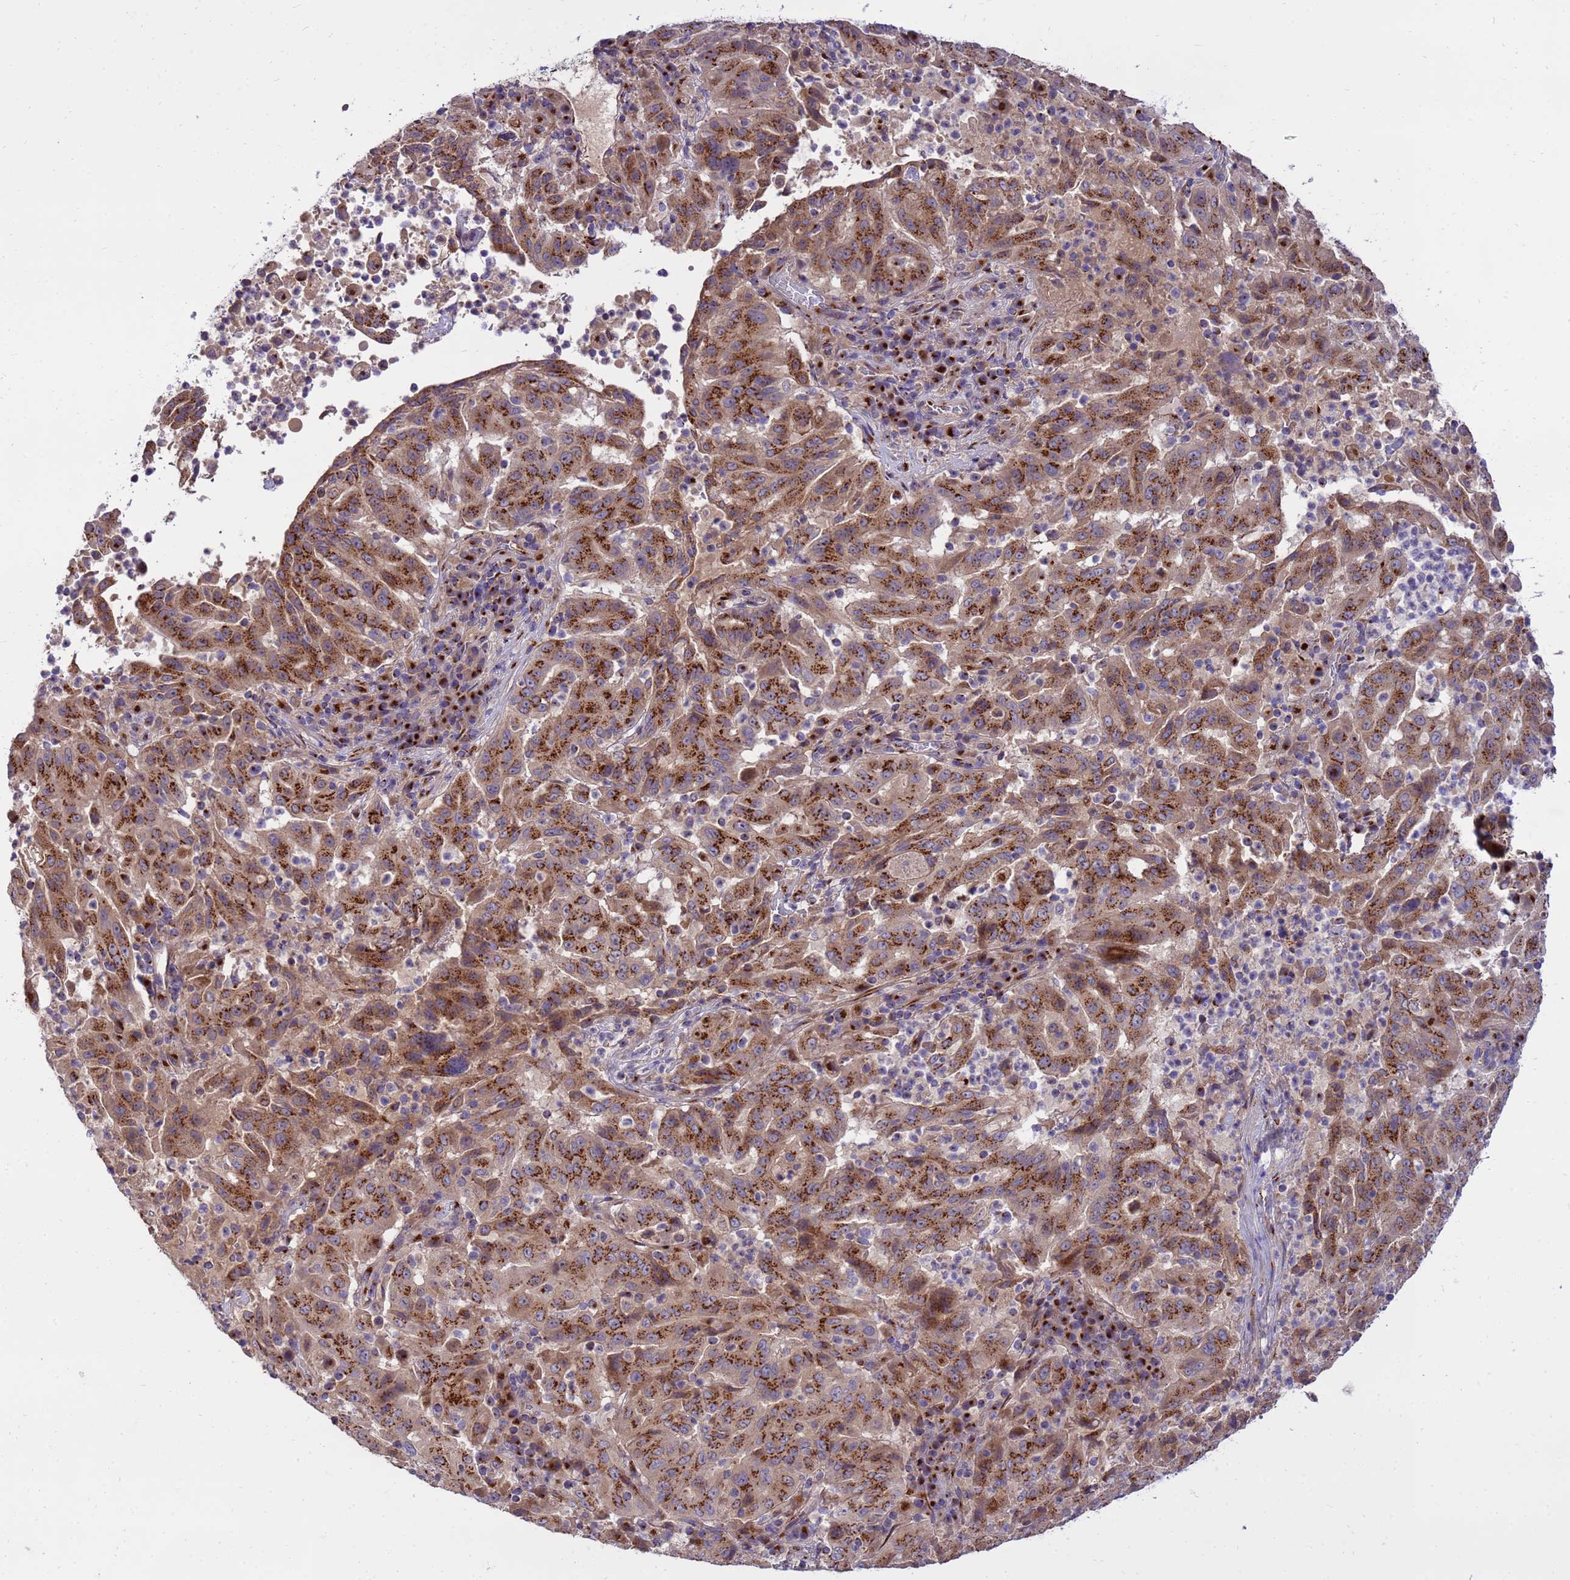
{"staining": {"intensity": "strong", "quantity": ">75%", "location": "cytoplasmic/membranous"}, "tissue": "pancreatic cancer", "cell_type": "Tumor cells", "image_type": "cancer", "snomed": [{"axis": "morphology", "description": "Adenocarcinoma, NOS"}, {"axis": "topography", "description": "Pancreas"}], "caption": "Pancreatic adenocarcinoma stained with immunohistochemistry (IHC) shows strong cytoplasmic/membranous expression in approximately >75% of tumor cells.", "gene": "HPS3", "patient": {"sex": "male", "age": 63}}